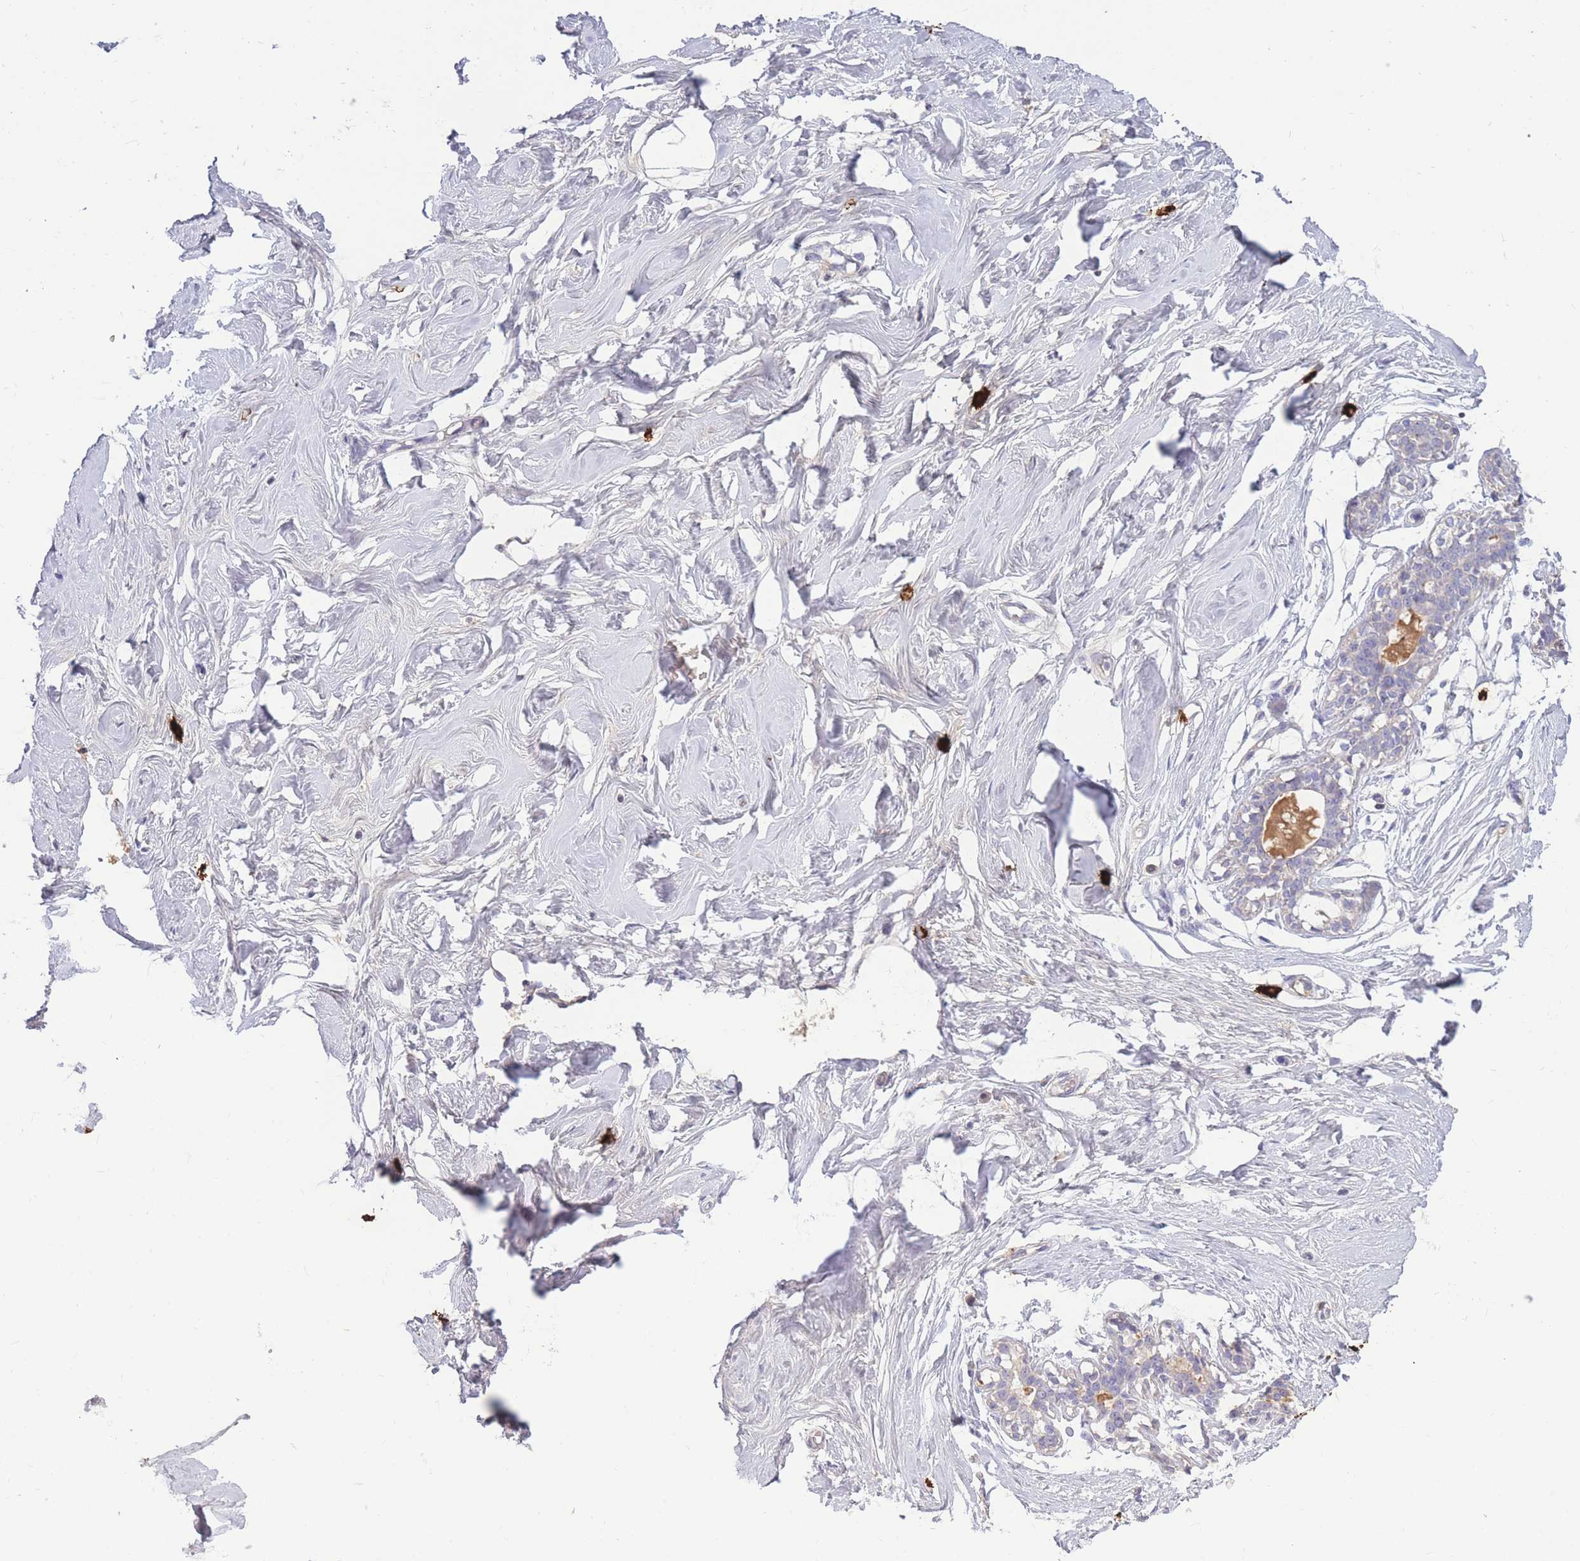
{"staining": {"intensity": "negative", "quantity": "none", "location": "none"}, "tissue": "breast", "cell_type": "Adipocytes", "image_type": "normal", "snomed": [{"axis": "morphology", "description": "Normal tissue, NOS"}, {"axis": "morphology", "description": "Adenoma, NOS"}, {"axis": "topography", "description": "Breast"}], "caption": "Immunohistochemical staining of unremarkable breast shows no significant staining in adipocytes. (Stains: DAB (3,3'-diaminobenzidine) immunohistochemistry (IHC) with hematoxylin counter stain, Microscopy: brightfield microscopy at high magnification).", "gene": "TPSD1", "patient": {"sex": "female", "age": 23}}